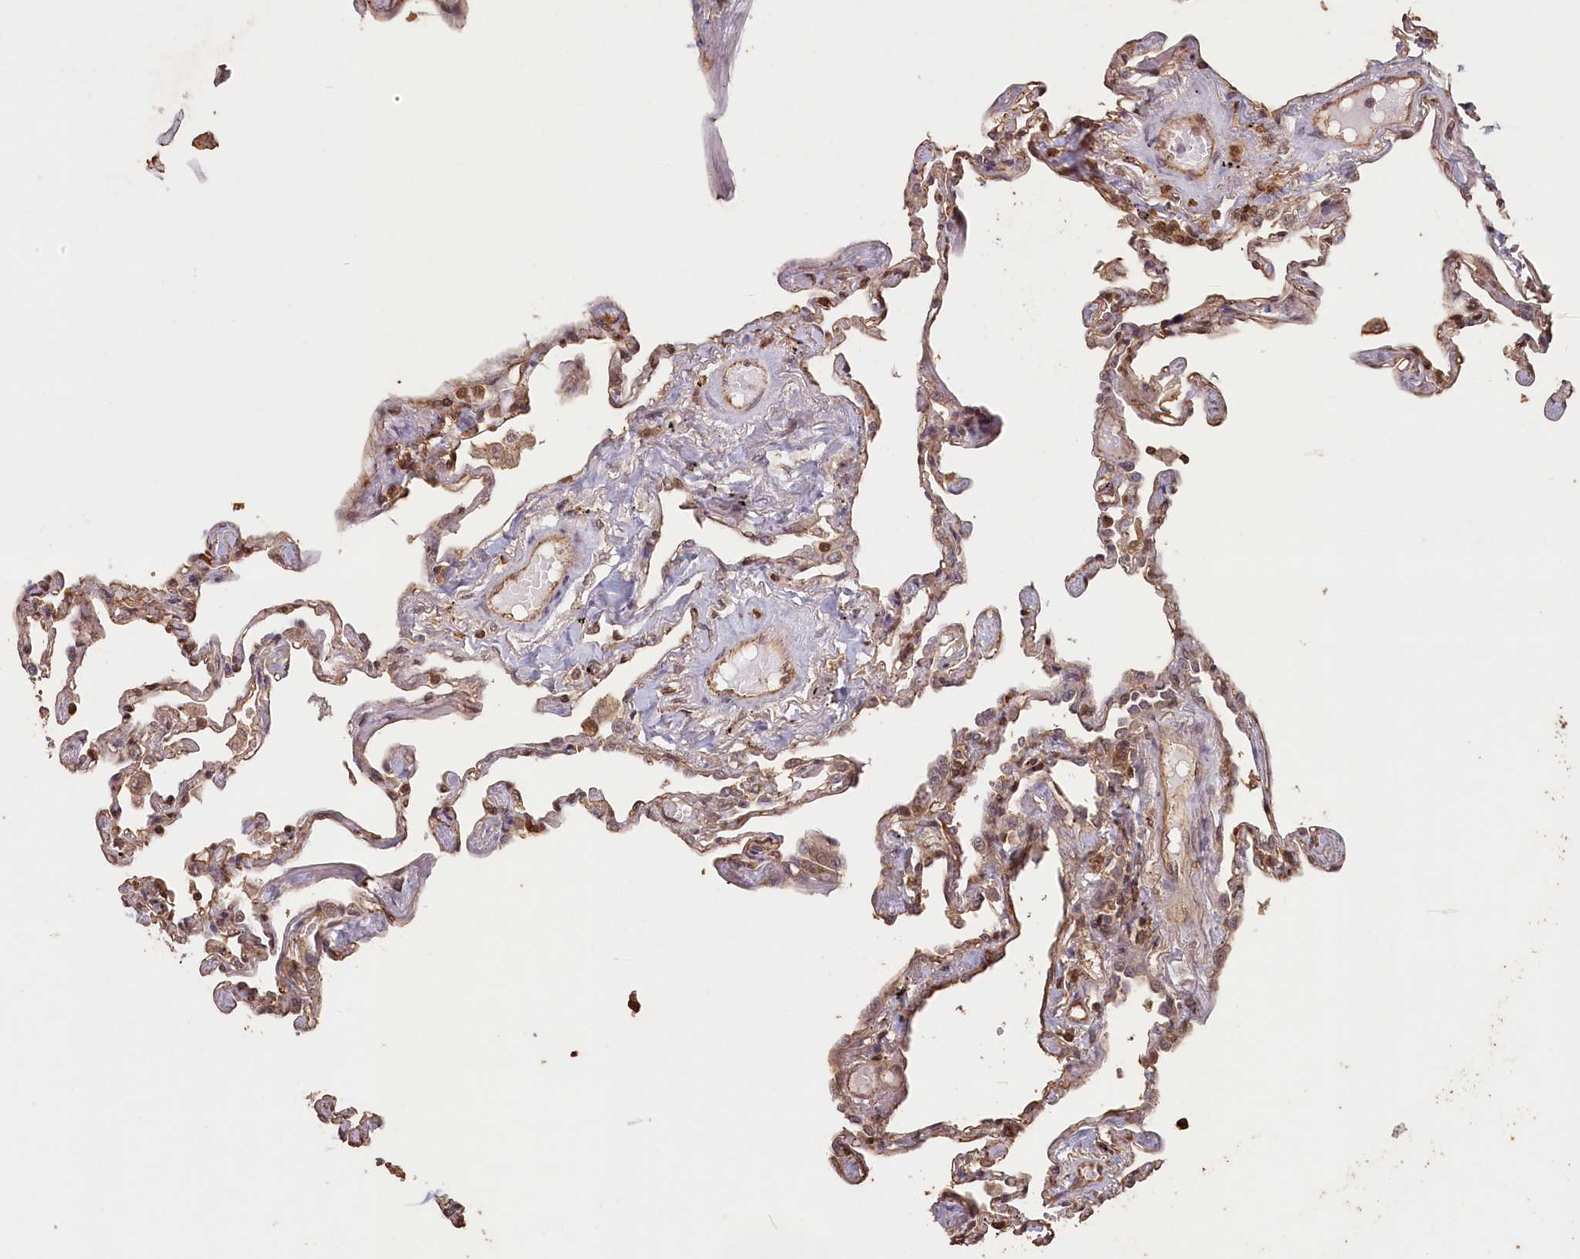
{"staining": {"intensity": "moderate", "quantity": ">75%", "location": "cytoplasmic/membranous,nuclear"}, "tissue": "lung", "cell_type": "Alveolar cells", "image_type": "normal", "snomed": [{"axis": "morphology", "description": "Normal tissue, NOS"}, {"axis": "topography", "description": "Lung"}], "caption": "This micrograph reveals immunohistochemistry (IHC) staining of normal human lung, with medium moderate cytoplasmic/membranous,nuclear positivity in approximately >75% of alveolar cells.", "gene": "MADD", "patient": {"sex": "female", "age": 67}}